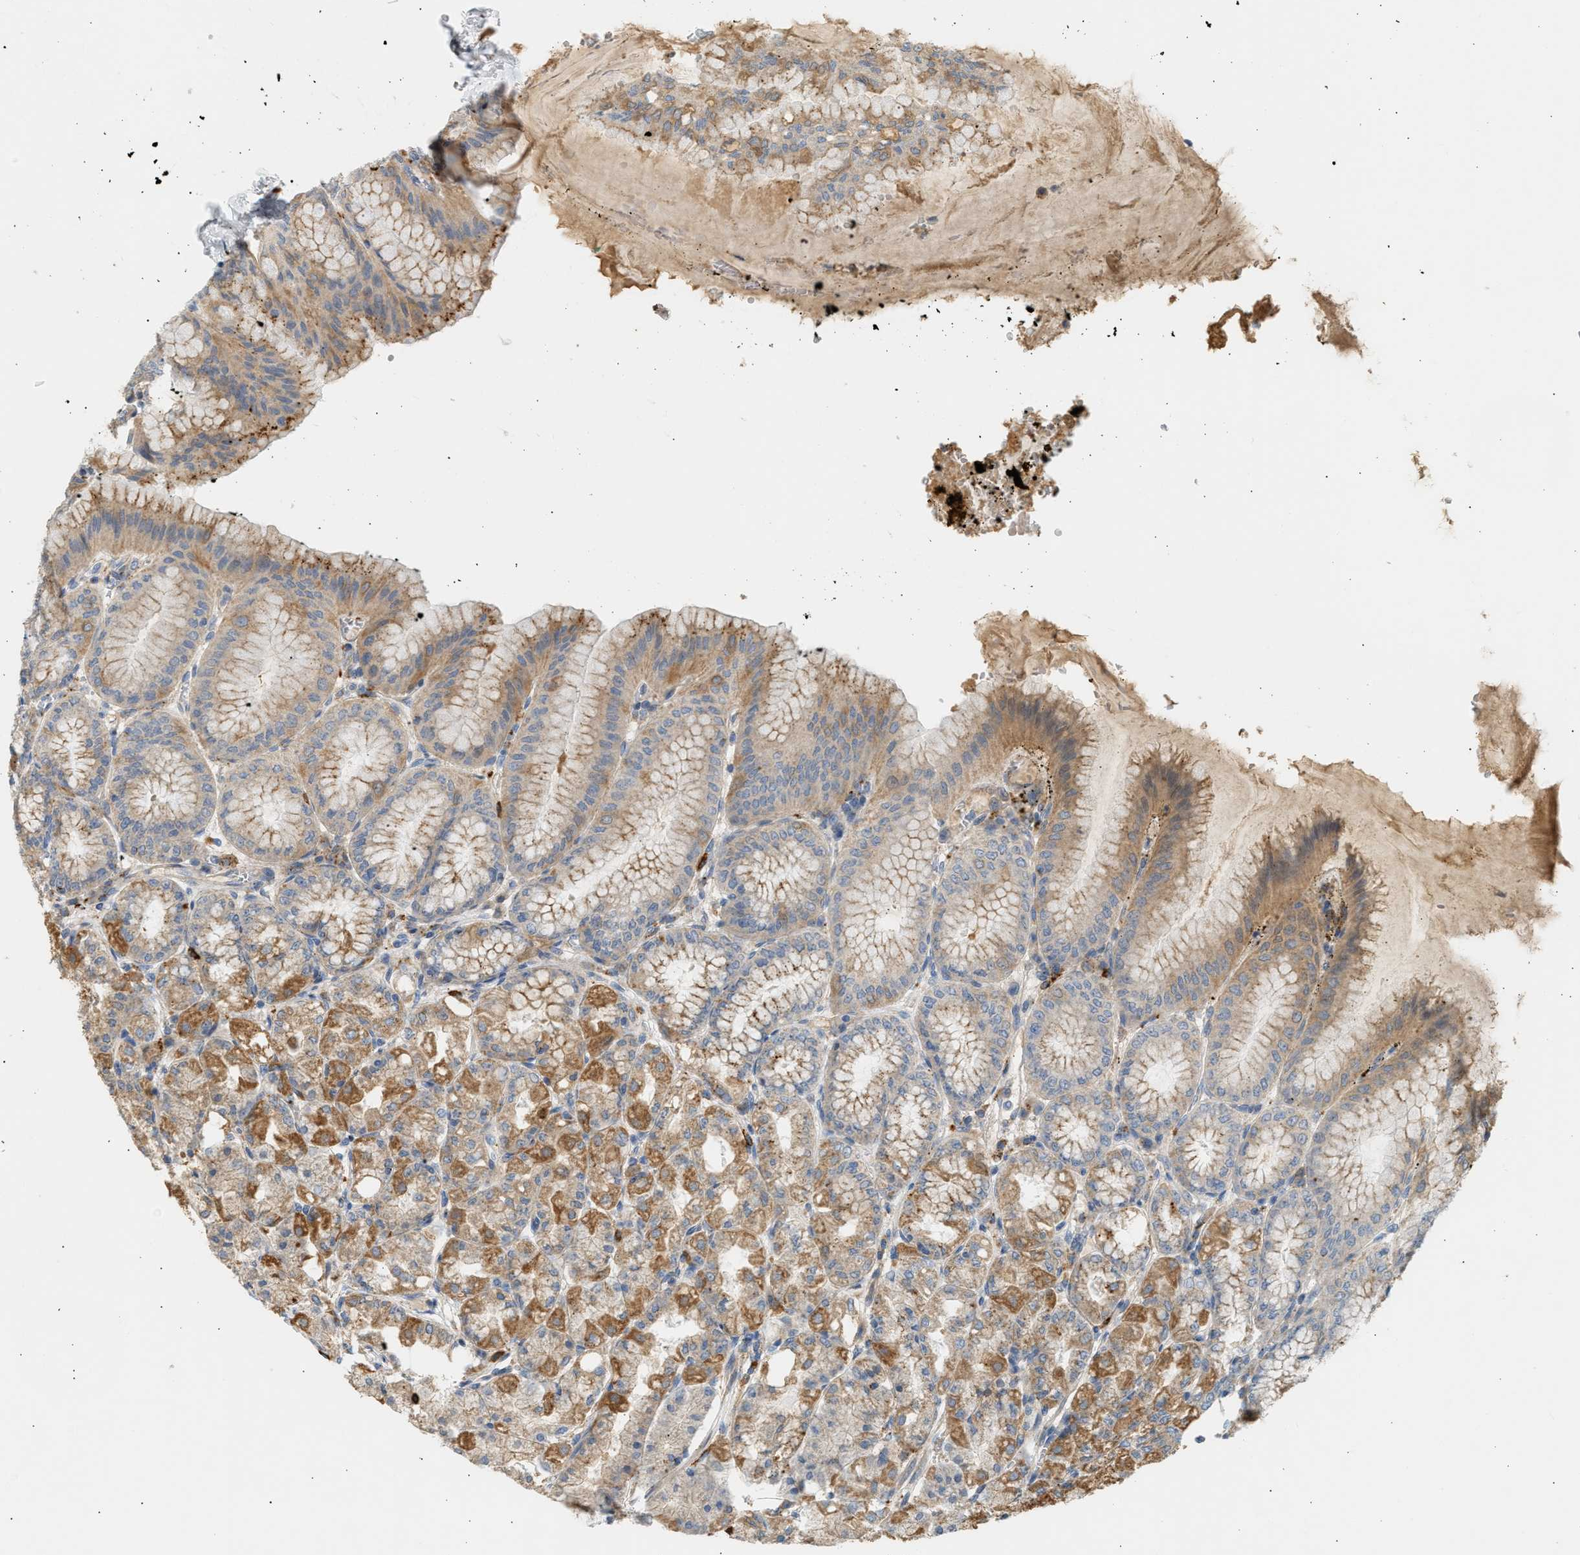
{"staining": {"intensity": "moderate", "quantity": ">75%", "location": "cytoplasmic/membranous"}, "tissue": "stomach", "cell_type": "Glandular cells", "image_type": "normal", "snomed": [{"axis": "morphology", "description": "Normal tissue, NOS"}, {"axis": "topography", "description": "Stomach, lower"}], "caption": "Immunohistochemical staining of normal stomach exhibits medium levels of moderate cytoplasmic/membranous expression in approximately >75% of glandular cells. (IHC, brightfield microscopy, high magnification).", "gene": "ENTHD1", "patient": {"sex": "male", "age": 71}}